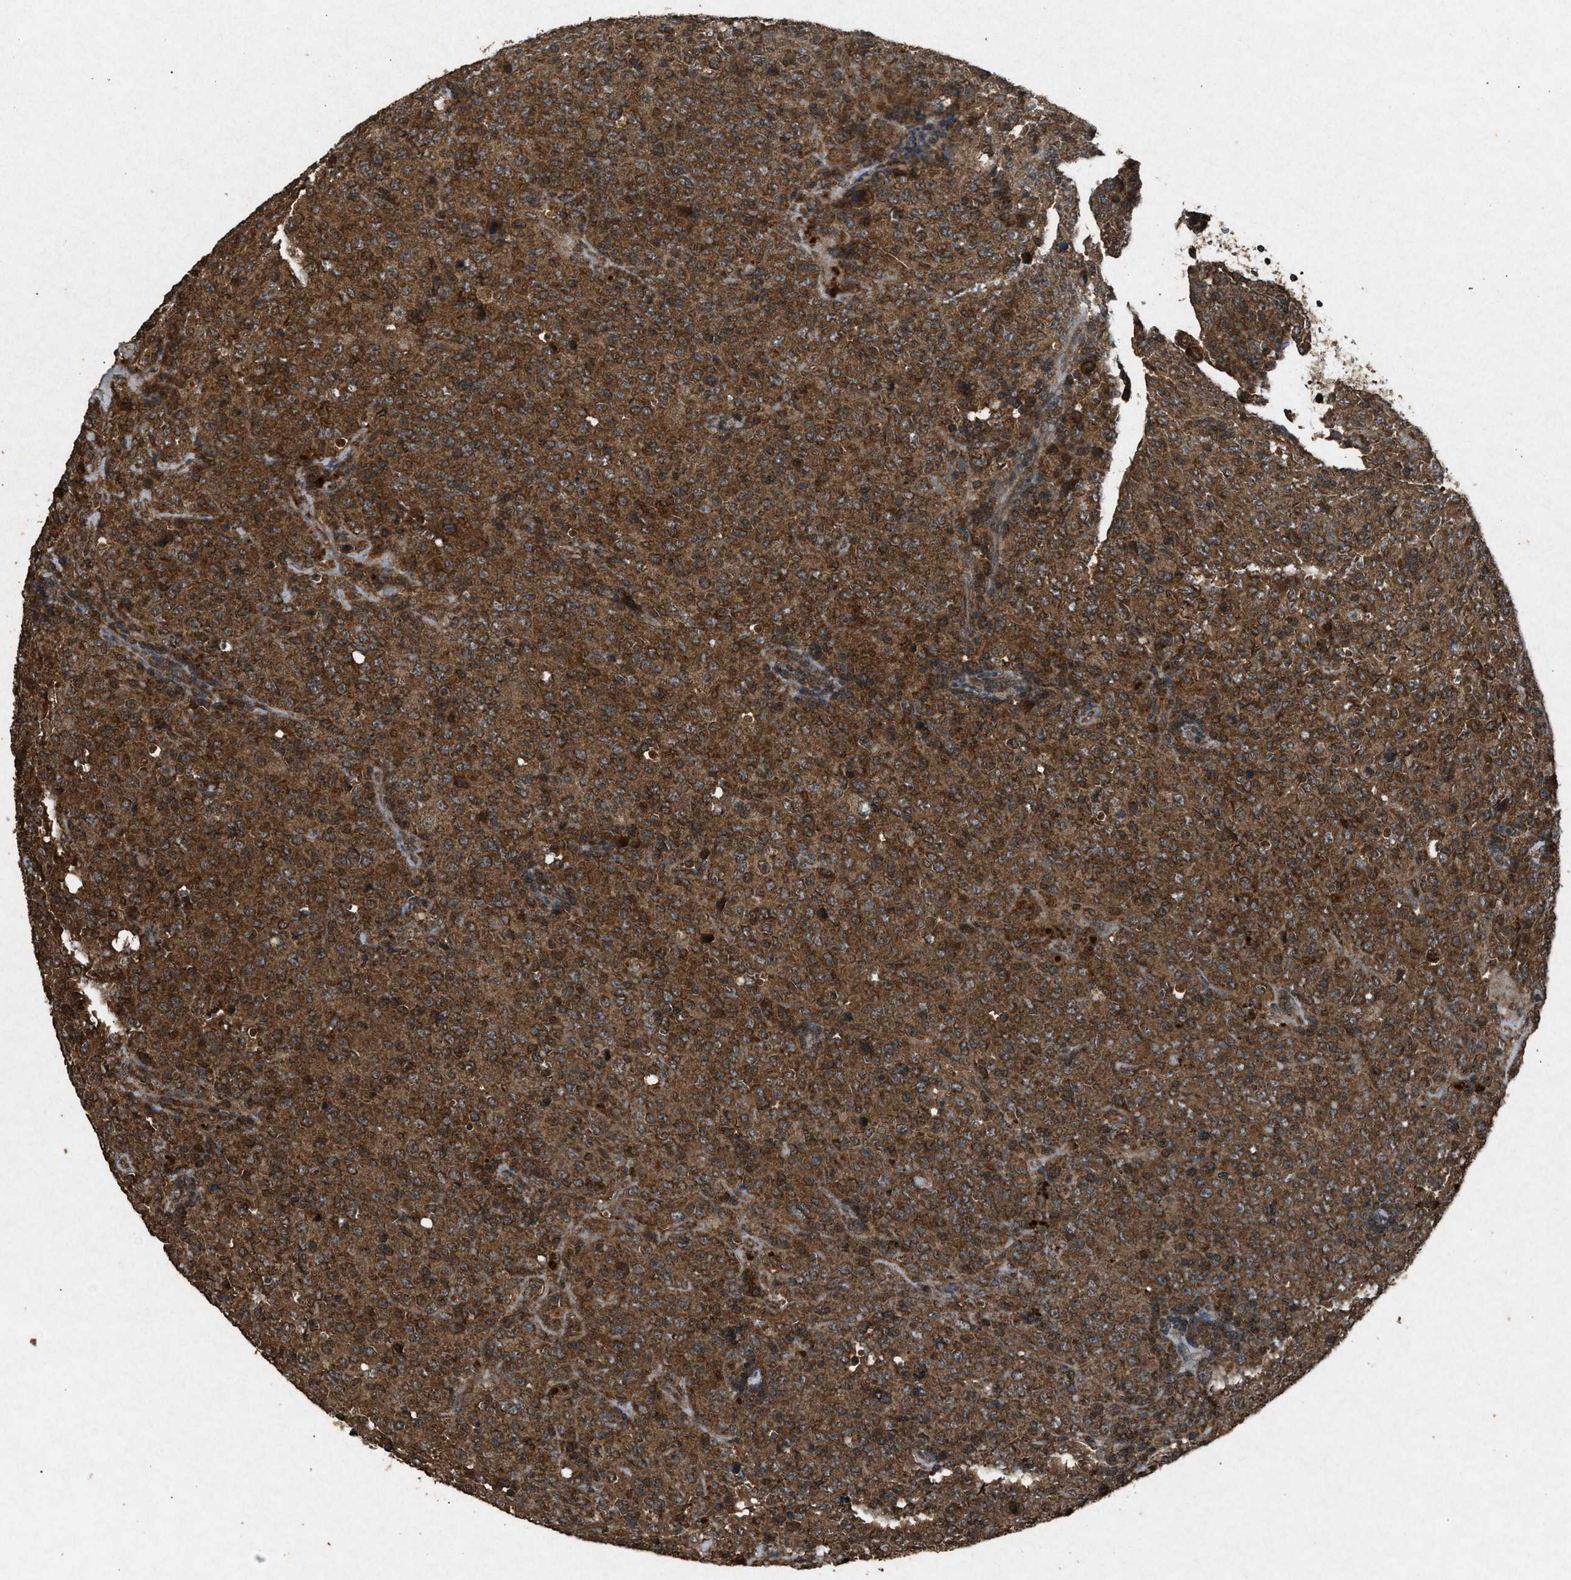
{"staining": {"intensity": "moderate", "quantity": ">75%", "location": "cytoplasmic/membranous"}, "tissue": "lymphoma", "cell_type": "Tumor cells", "image_type": "cancer", "snomed": [{"axis": "morphology", "description": "Malignant lymphoma, non-Hodgkin's type, High grade"}, {"axis": "topography", "description": "Tonsil"}], "caption": "Immunohistochemical staining of high-grade malignant lymphoma, non-Hodgkin's type shows medium levels of moderate cytoplasmic/membranous protein staining in about >75% of tumor cells.", "gene": "OAS1", "patient": {"sex": "female", "age": 36}}